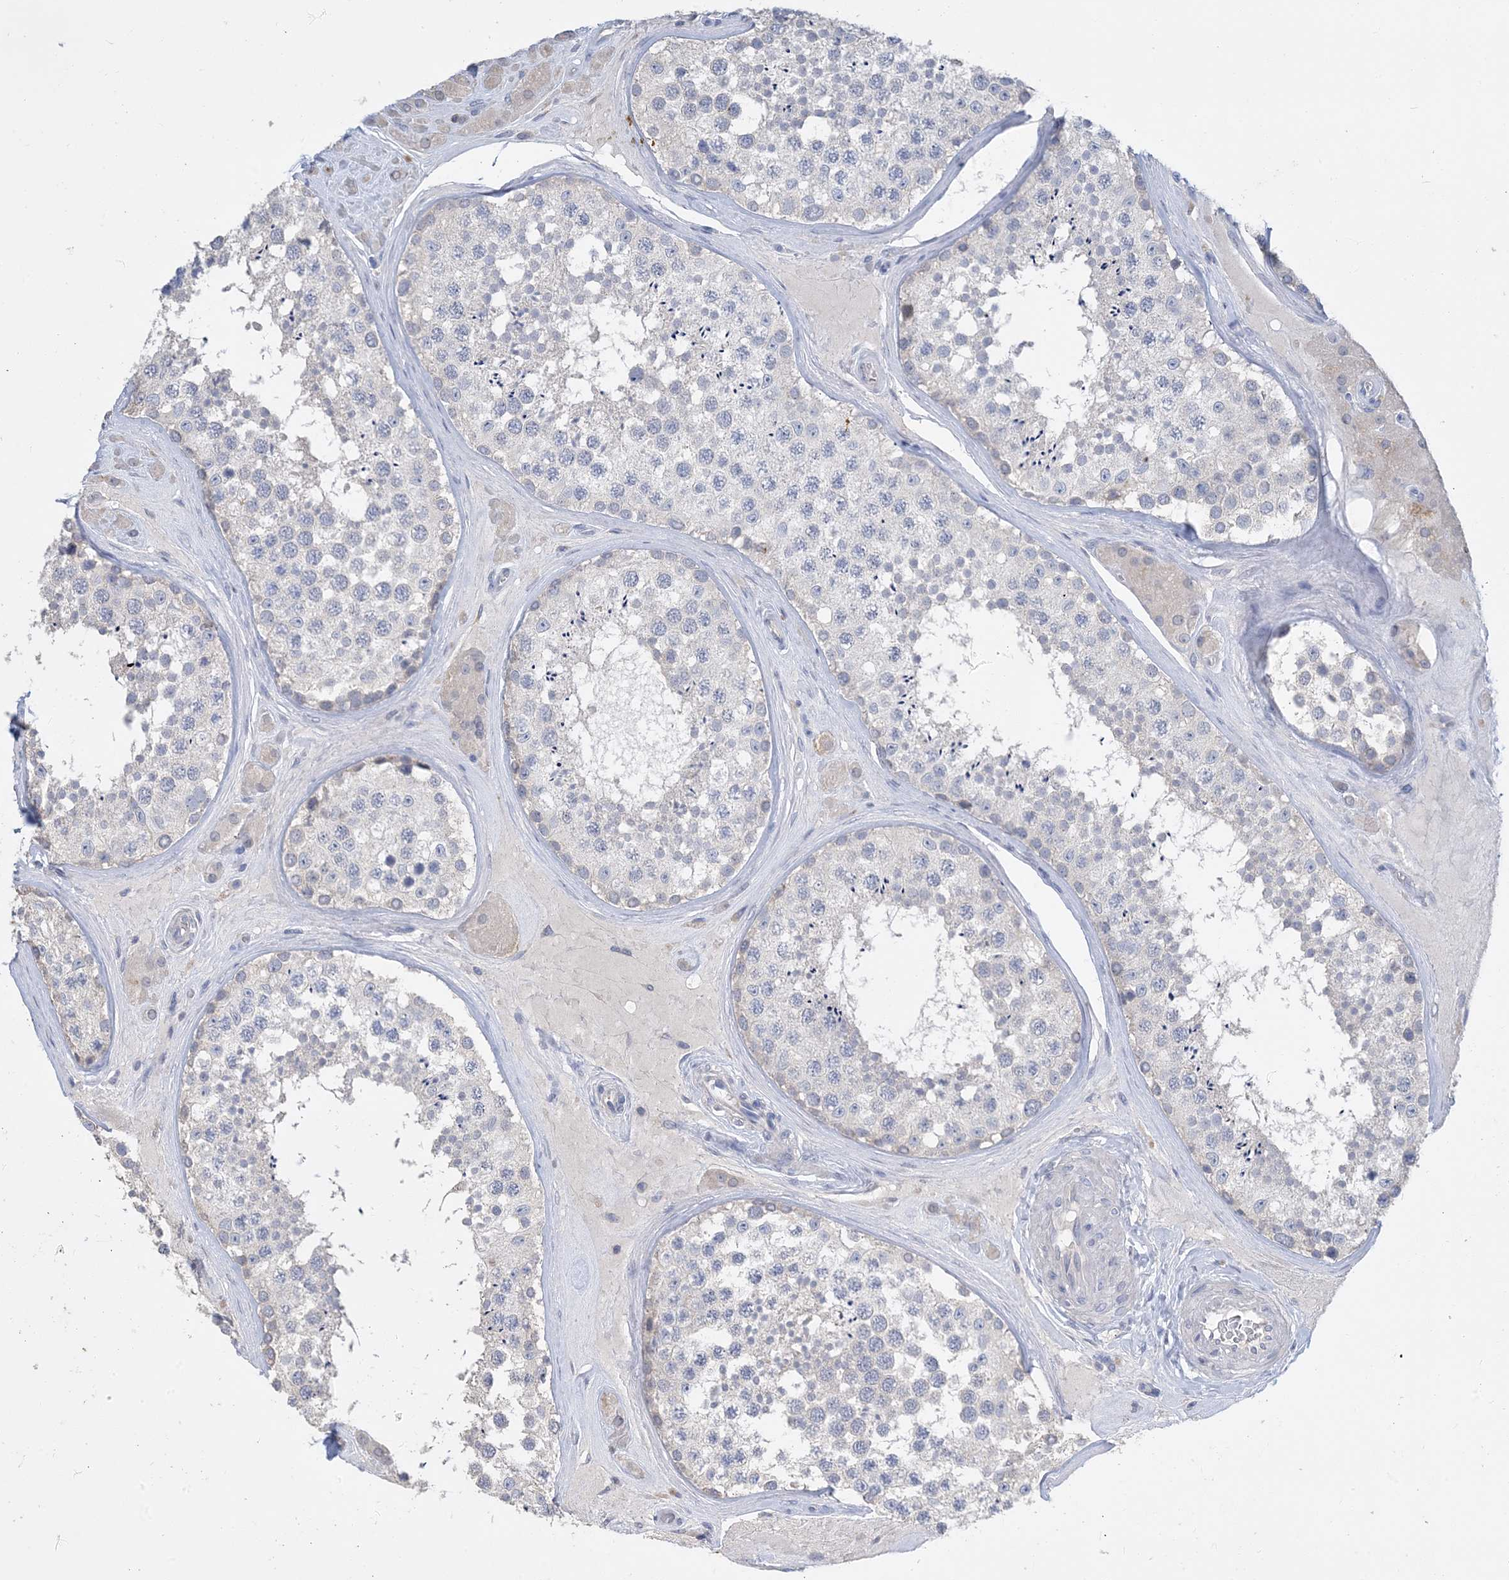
{"staining": {"intensity": "negative", "quantity": "none", "location": "none"}, "tissue": "testis", "cell_type": "Cells in seminiferous ducts", "image_type": "normal", "snomed": [{"axis": "morphology", "description": "Normal tissue, NOS"}, {"axis": "topography", "description": "Testis"}], "caption": "This is a histopathology image of immunohistochemistry staining of unremarkable testis, which shows no staining in cells in seminiferous ducts.", "gene": "KPRP", "patient": {"sex": "male", "age": 46}}